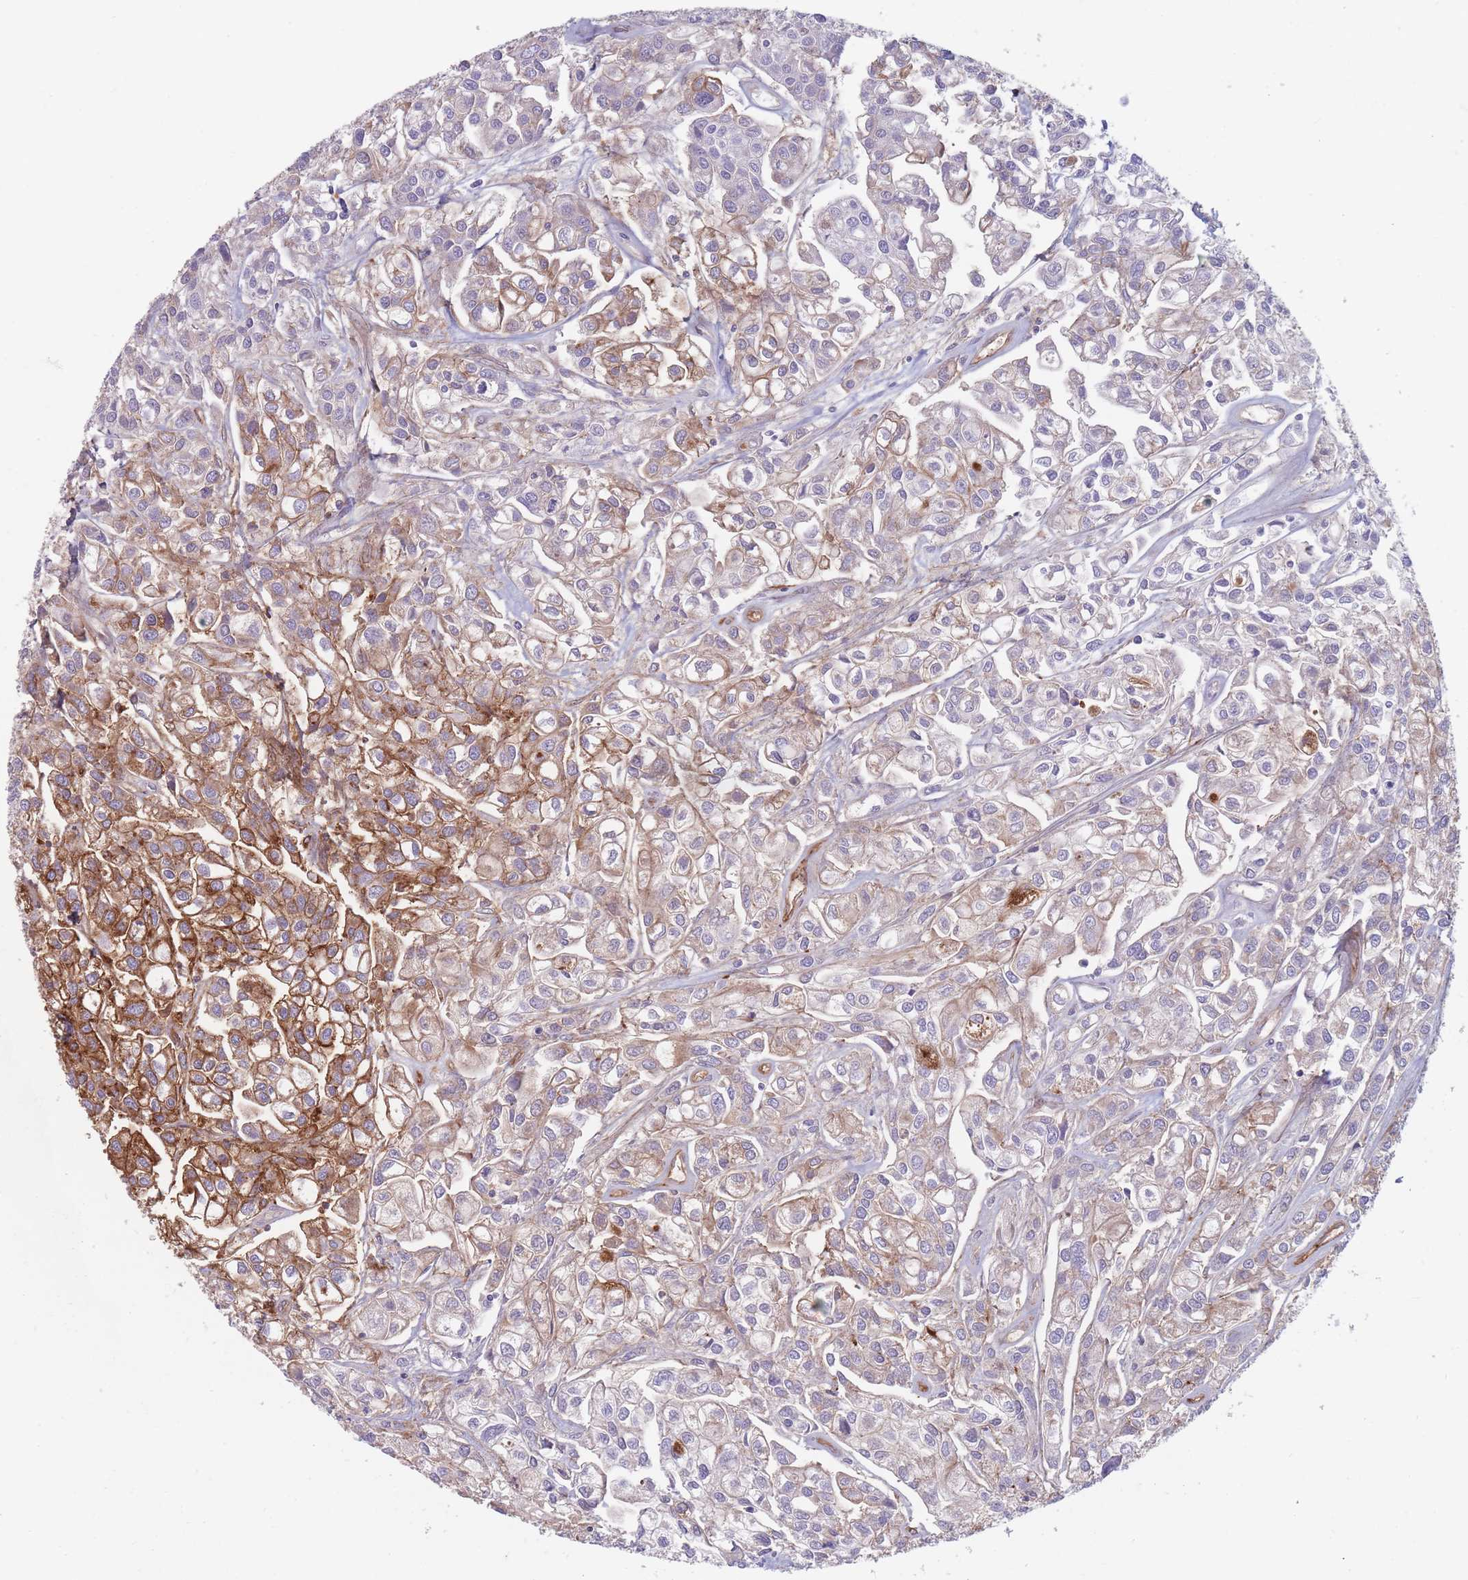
{"staining": {"intensity": "moderate", "quantity": "25%-75%", "location": "cytoplasmic/membranous"}, "tissue": "urothelial cancer", "cell_type": "Tumor cells", "image_type": "cancer", "snomed": [{"axis": "morphology", "description": "Urothelial carcinoma, High grade"}, {"axis": "topography", "description": "Urinary bladder"}], "caption": "Protein analysis of high-grade urothelial carcinoma tissue exhibits moderate cytoplasmic/membranous positivity in approximately 25%-75% of tumor cells.", "gene": "PLPP1", "patient": {"sex": "male", "age": 67}}